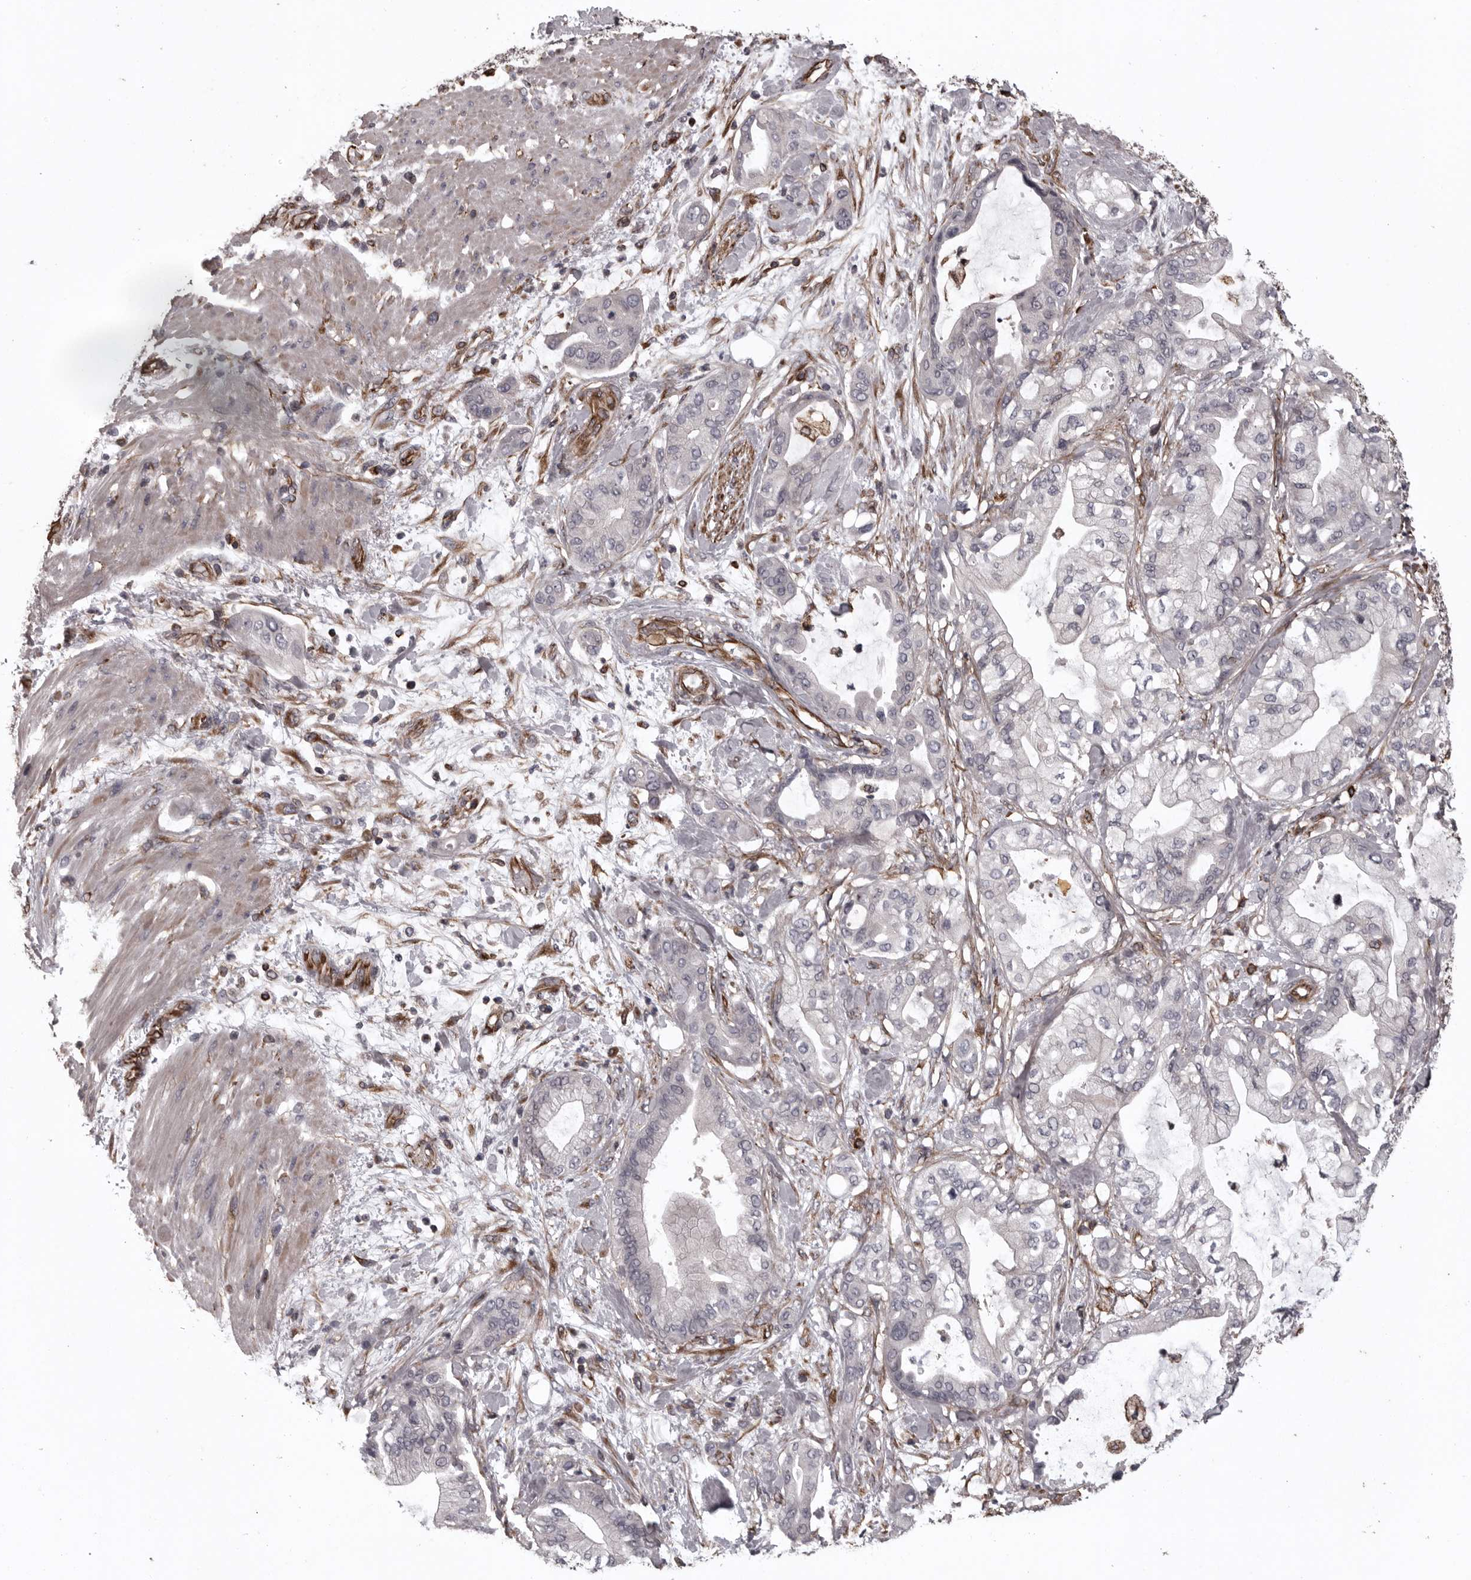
{"staining": {"intensity": "negative", "quantity": "none", "location": "none"}, "tissue": "pancreatic cancer", "cell_type": "Tumor cells", "image_type": "cancer", "snomed": [{"axis": "morphology", "description": "Adenocarcinoma, NOS"}, {"axis": "morphology", "description": "Adenocarcinoma, metastatic, NOS"}, {"axis": "topography", "description": "Lymph node"}, {"axis": "topography", "description": "Pancreas"}, {"axis": "topography", "description": "Duodenum"}], "caption": "Tumor cells are negative for protein expression in human metastatic adenocarcinoma (pancreatic).", "gene": "FAAP100", "patient": {"sex": "female", "age": 64}}